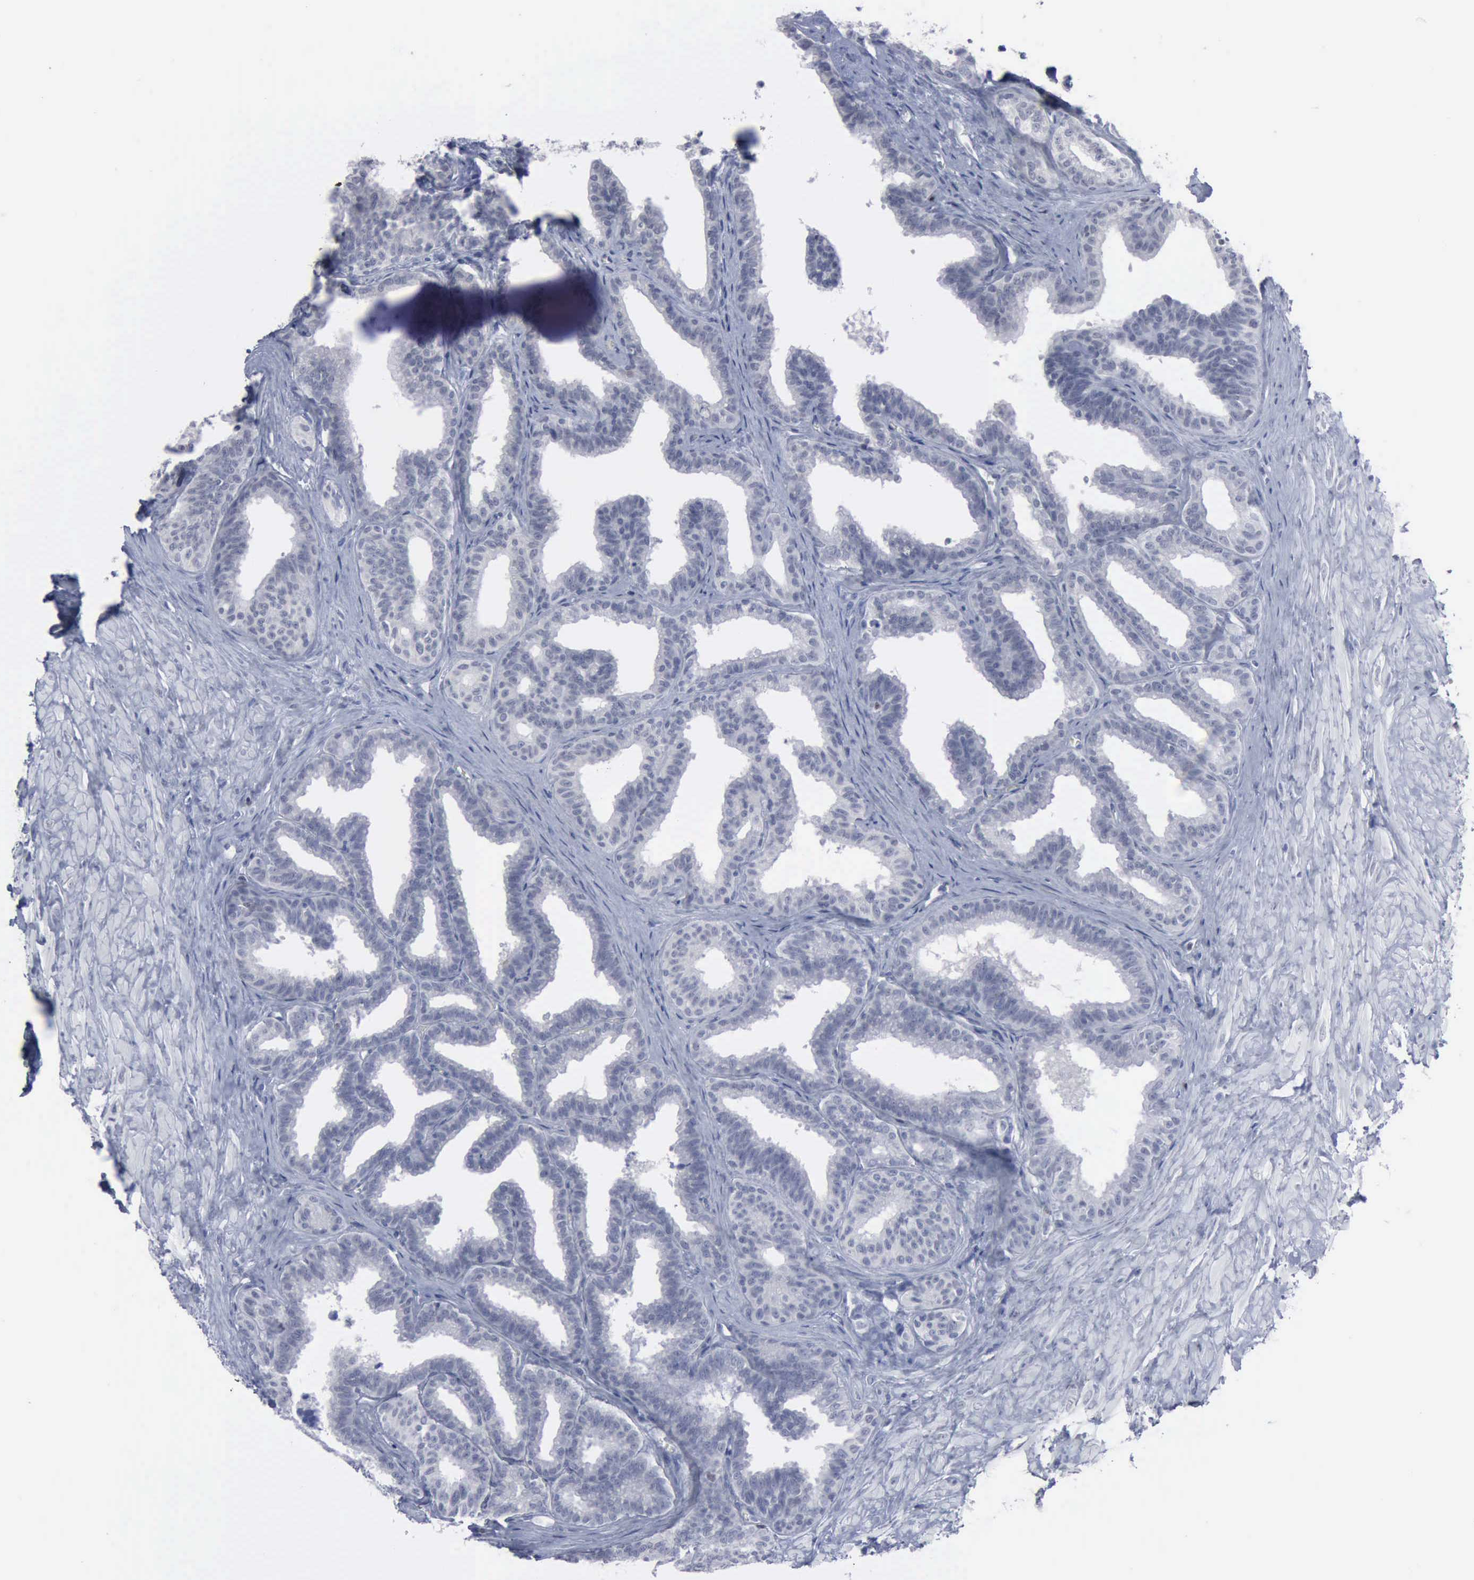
{"staining": {"intensity": "negative", "quantity": "none", "location": "none"}, "tissue": "seminal vesicle", "cell_type": "Glandular cells", "image_type": "normal", "snomed": [{"axis": "morphology", "description": "Normal tissue, NOS"}, {"axis": "topography", "description": "Seminal veicle"}], "caption": "Protein analysis of benign seminal vesicle displays no significant staining in glandular cells.", "gene": "MCM5", "patient": {"sex": "male", "age": 26}}